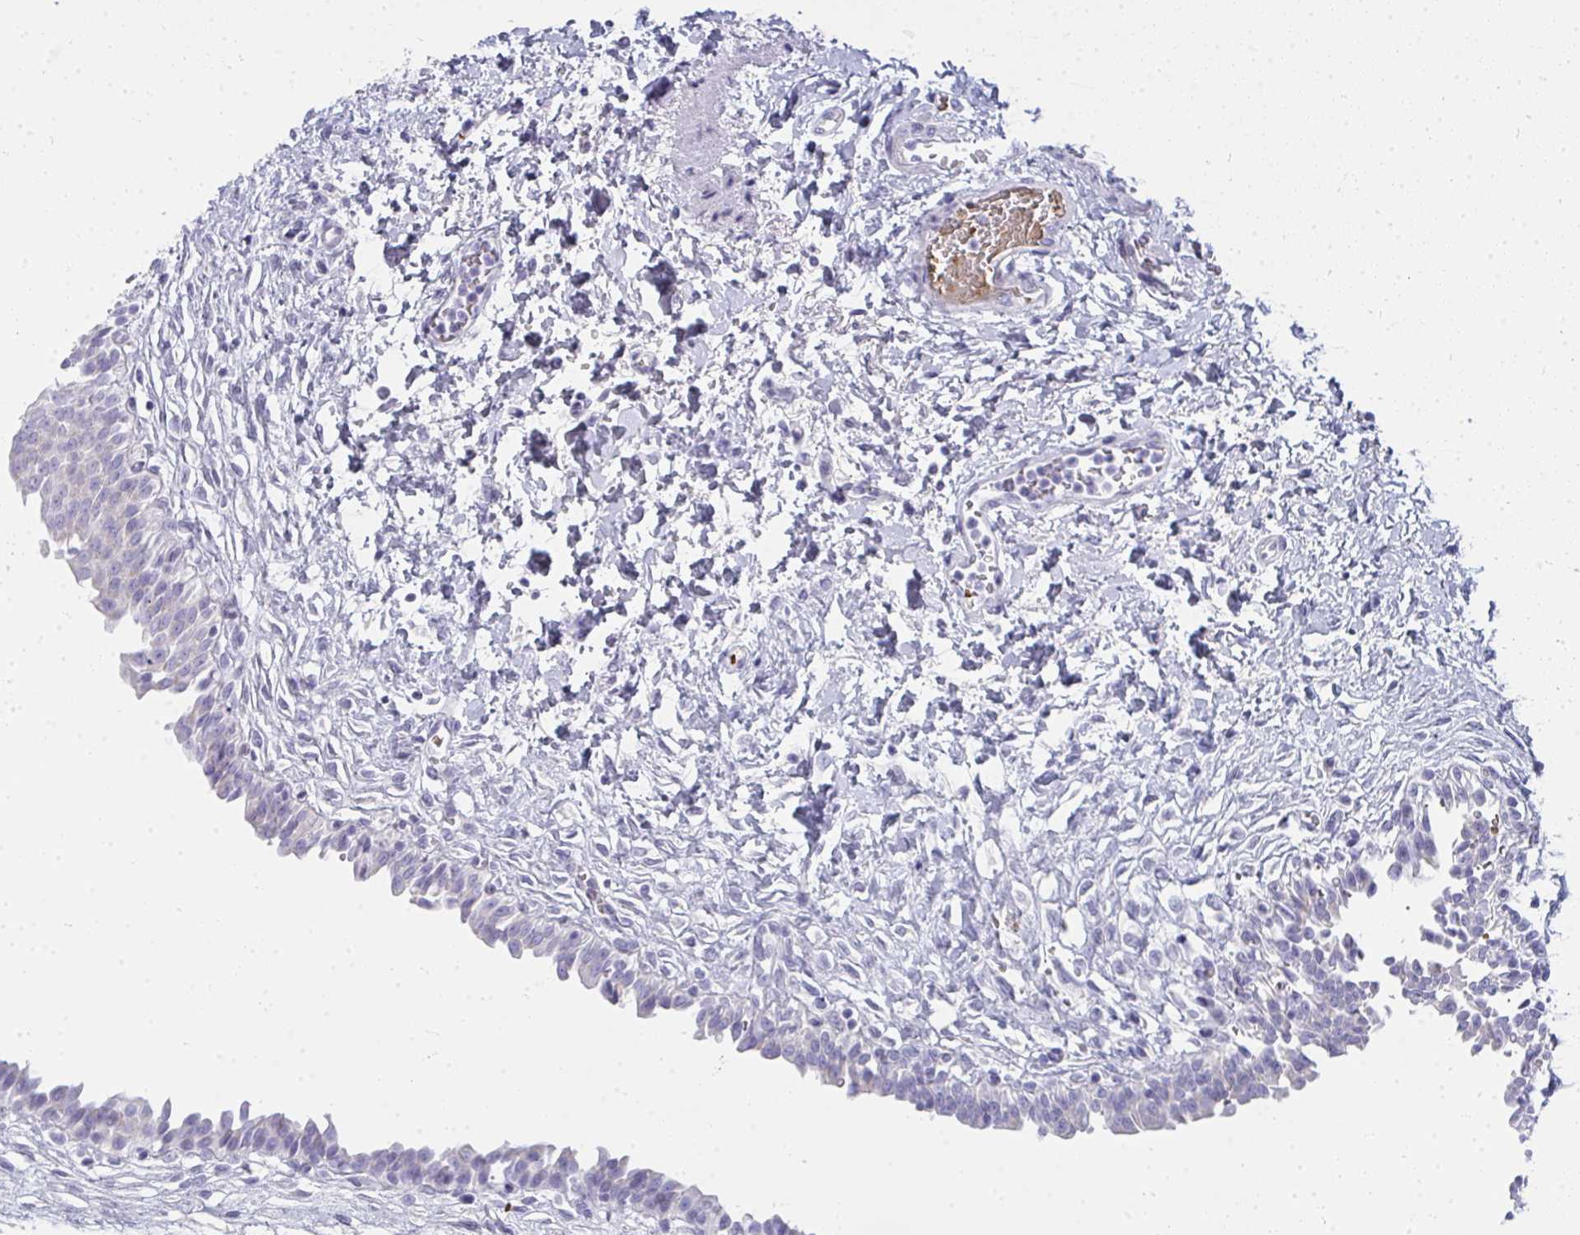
{"staining": {"intensity": "negative", "quantity": "none", "location": "none"}, "tissue": "urinary bladder", "cell_type": "Urothelial cells", "image_type": "normal", "snomed": [{"axis": "morphology", "description": "Normal tissue, NOS"}, {"axis": "topography", "description": "Urinary bladder"}], "caption": "Urinary bladder stained for a protein using immunohistochemistry (IHC) displays no staining urothelial cells.", "gene": "ZNF182", "patient": {"sex": "male", "age": 37}}